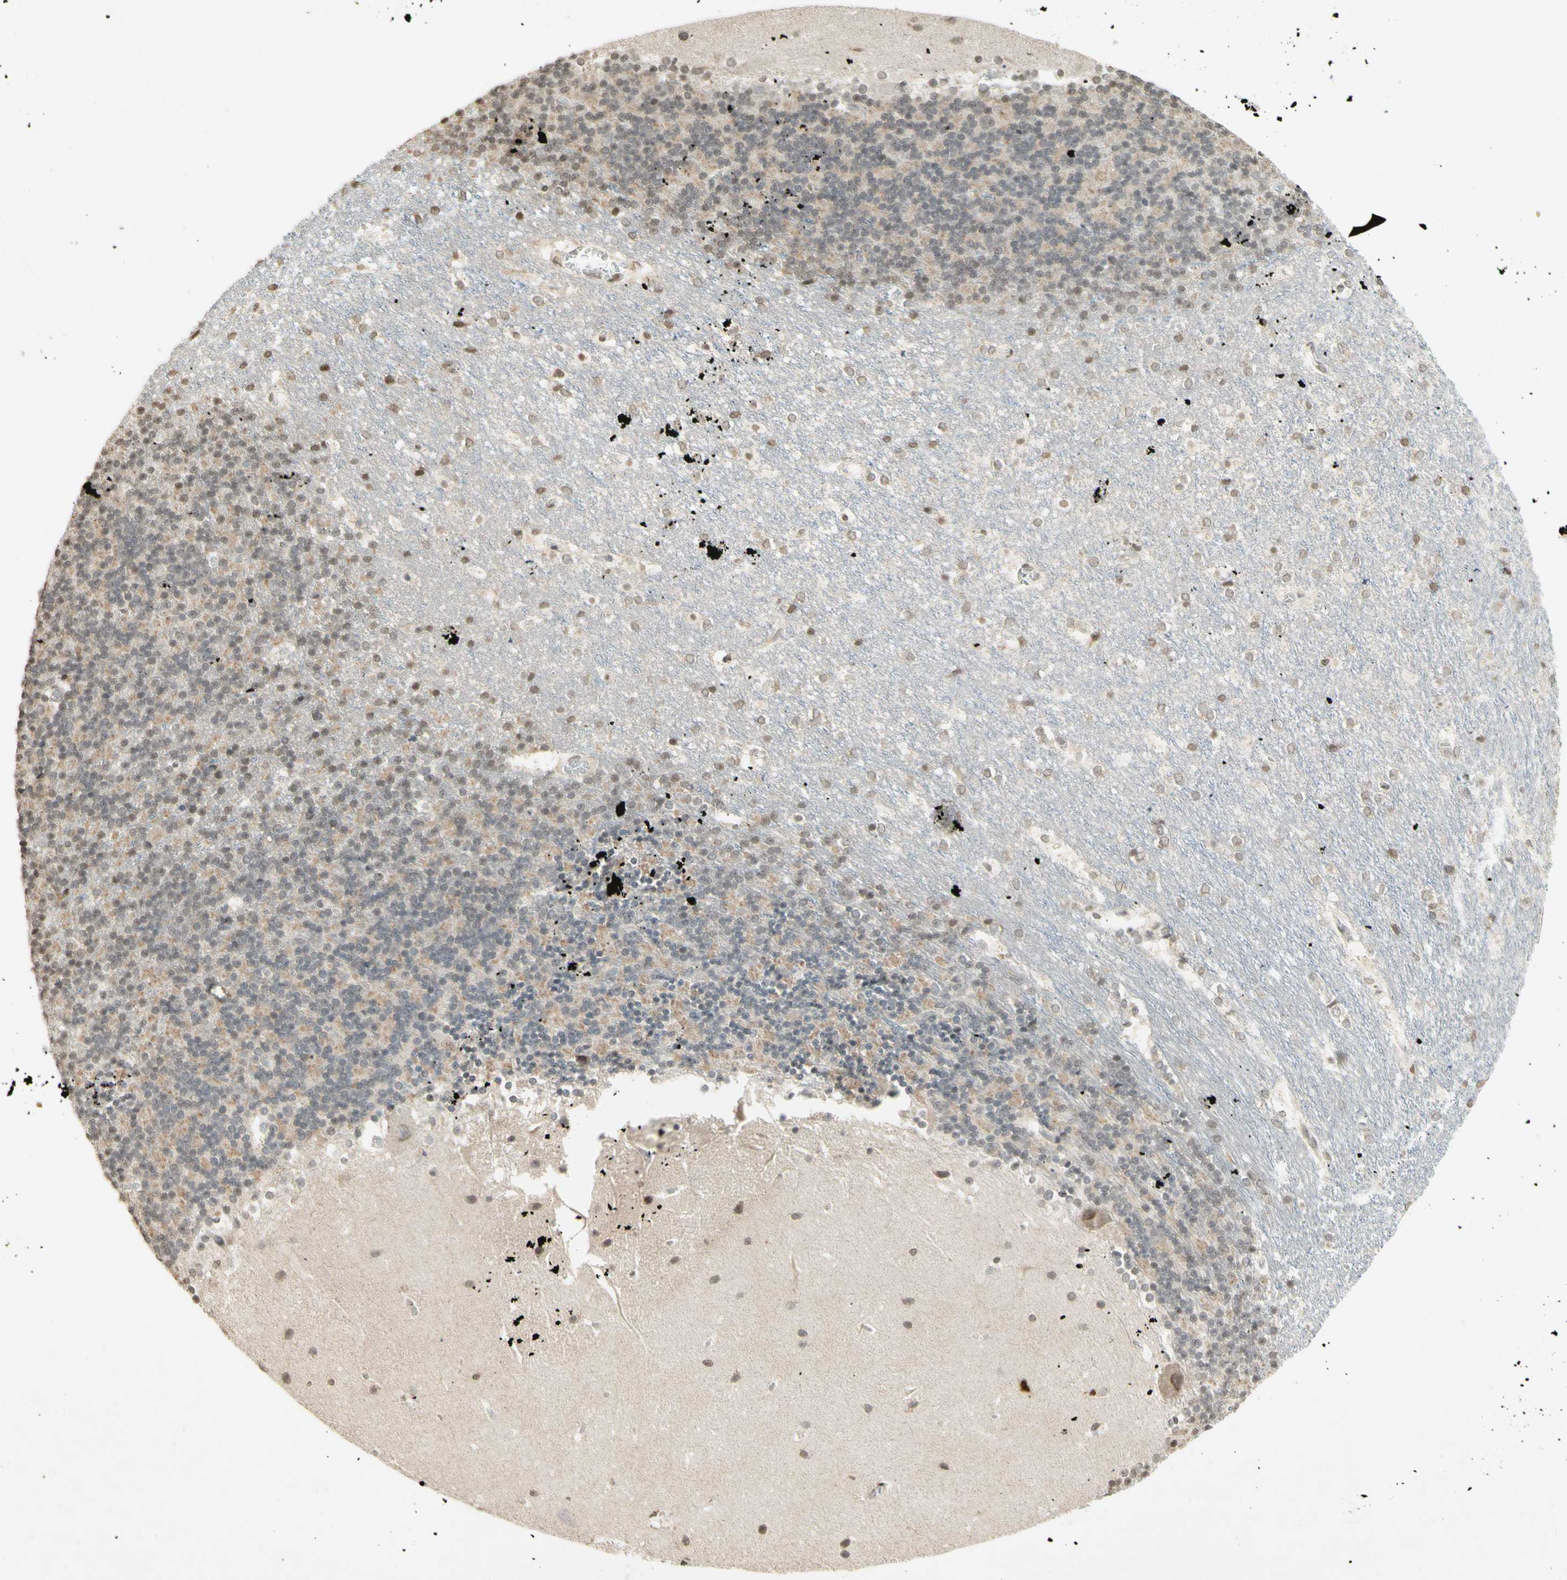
{"staining": {"intensity": "weak", "quantity": "<25%", "location": "cytoplasmic/membranous,nuclear"}, "tissue": "cerebellum", "cell_type": "Cells in granular layer", "image_type": "normal", "snomed": [{"axis": "morphology", "description": "Normal tissue, NOS"}, {"axis": "topography", "description": "Cerebellum"}], "caption": "A high-resolution micrograph shows immunohistochemistry staining of normal cerebellum, which displays no significant expression in cells in granular layer. Nuclei are stained in blue.", "gene": "CCNI", "patient": {"sex": "female", "age": 19}}